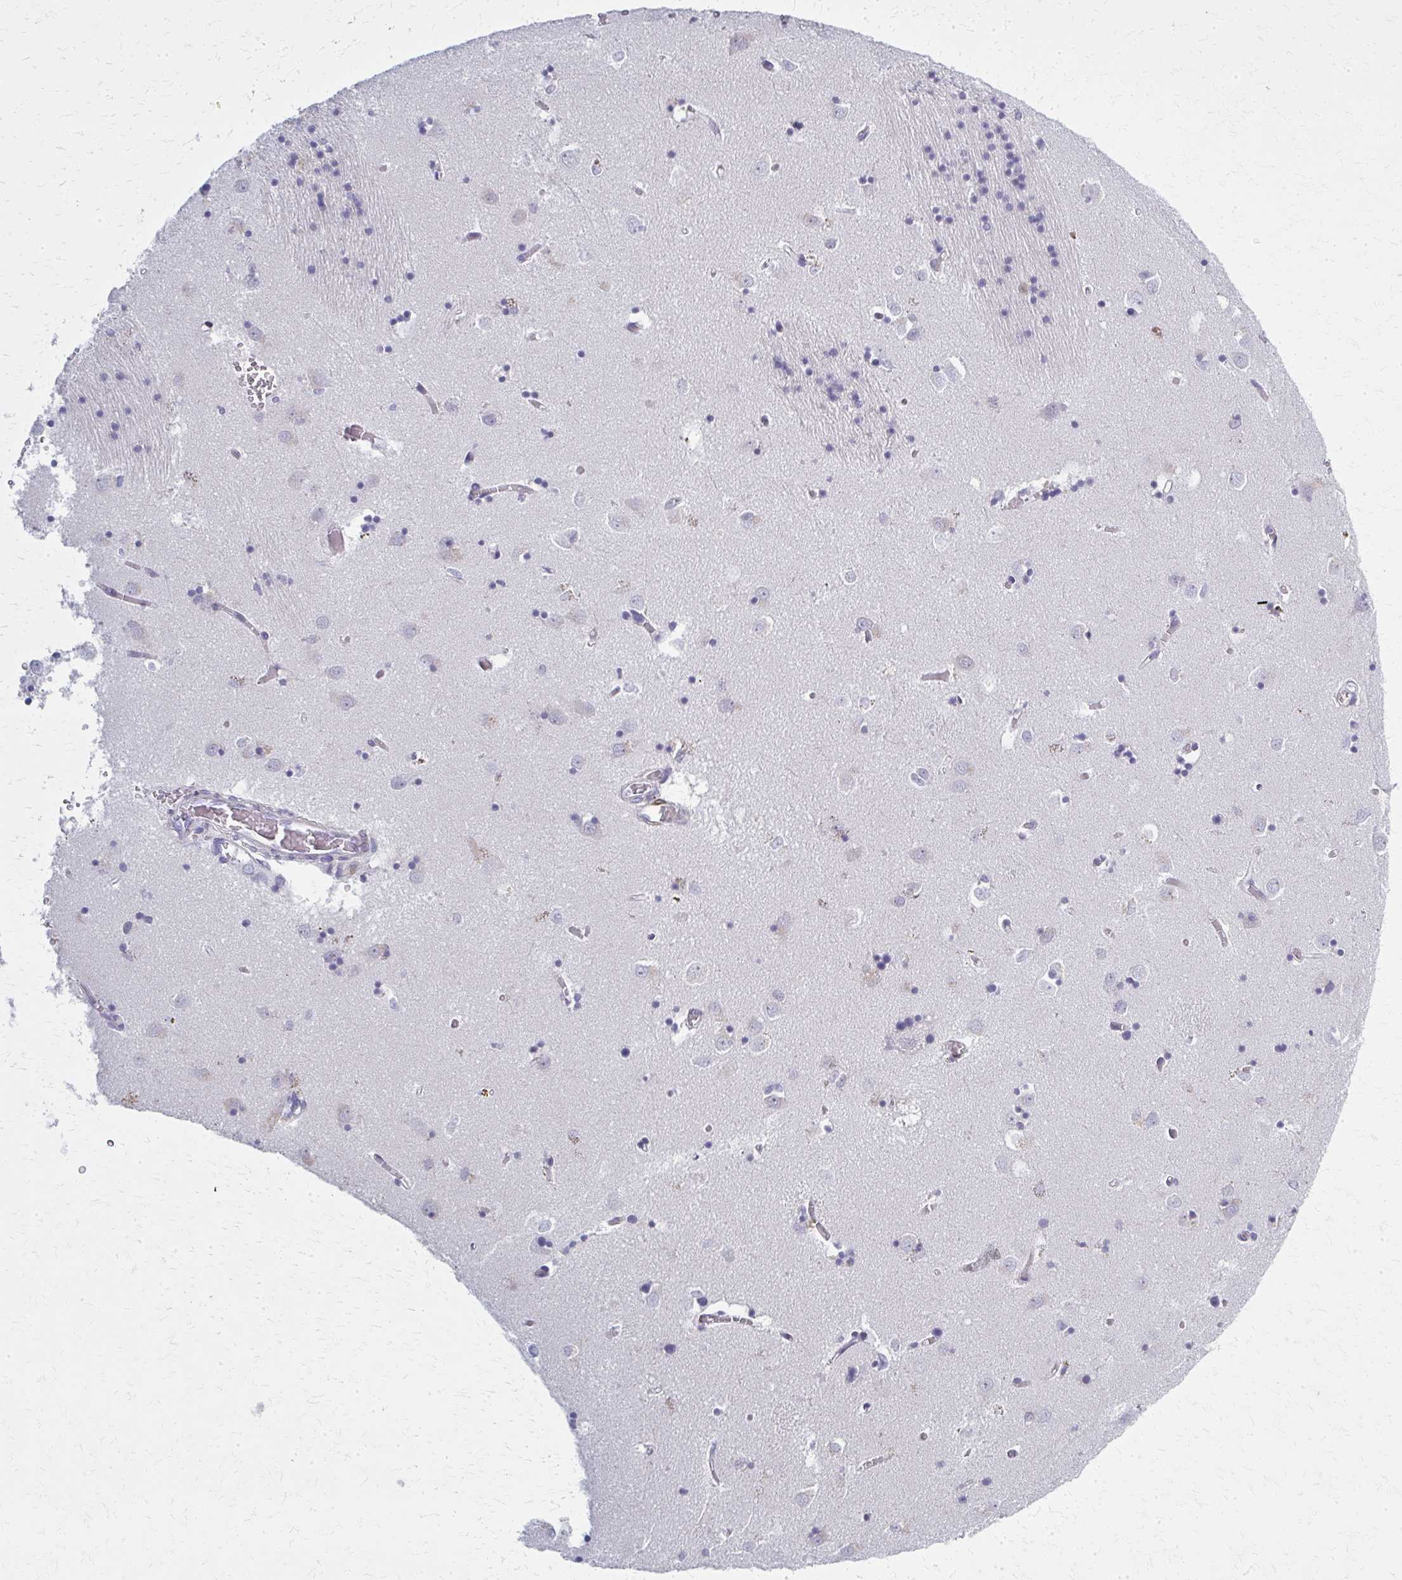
{"staining": {"intensity": "negative", "quantity": "none", "location": "none"}, "tissue": "caudate", "cell_type": "Glial cells", "image_type": "normal", "snomed": [{"axis": "morphology", "description": "Normal tissue, NOS"}, {"axis": "topography", "description": "Lateral ventricle wall"}], "caption": "This is an immunohistochemistry histopathology image of unremarkable caudate. There is no staining in glial cells.", "gene": "CASQ2", "patient": {"sex": "male", "age": 70}}